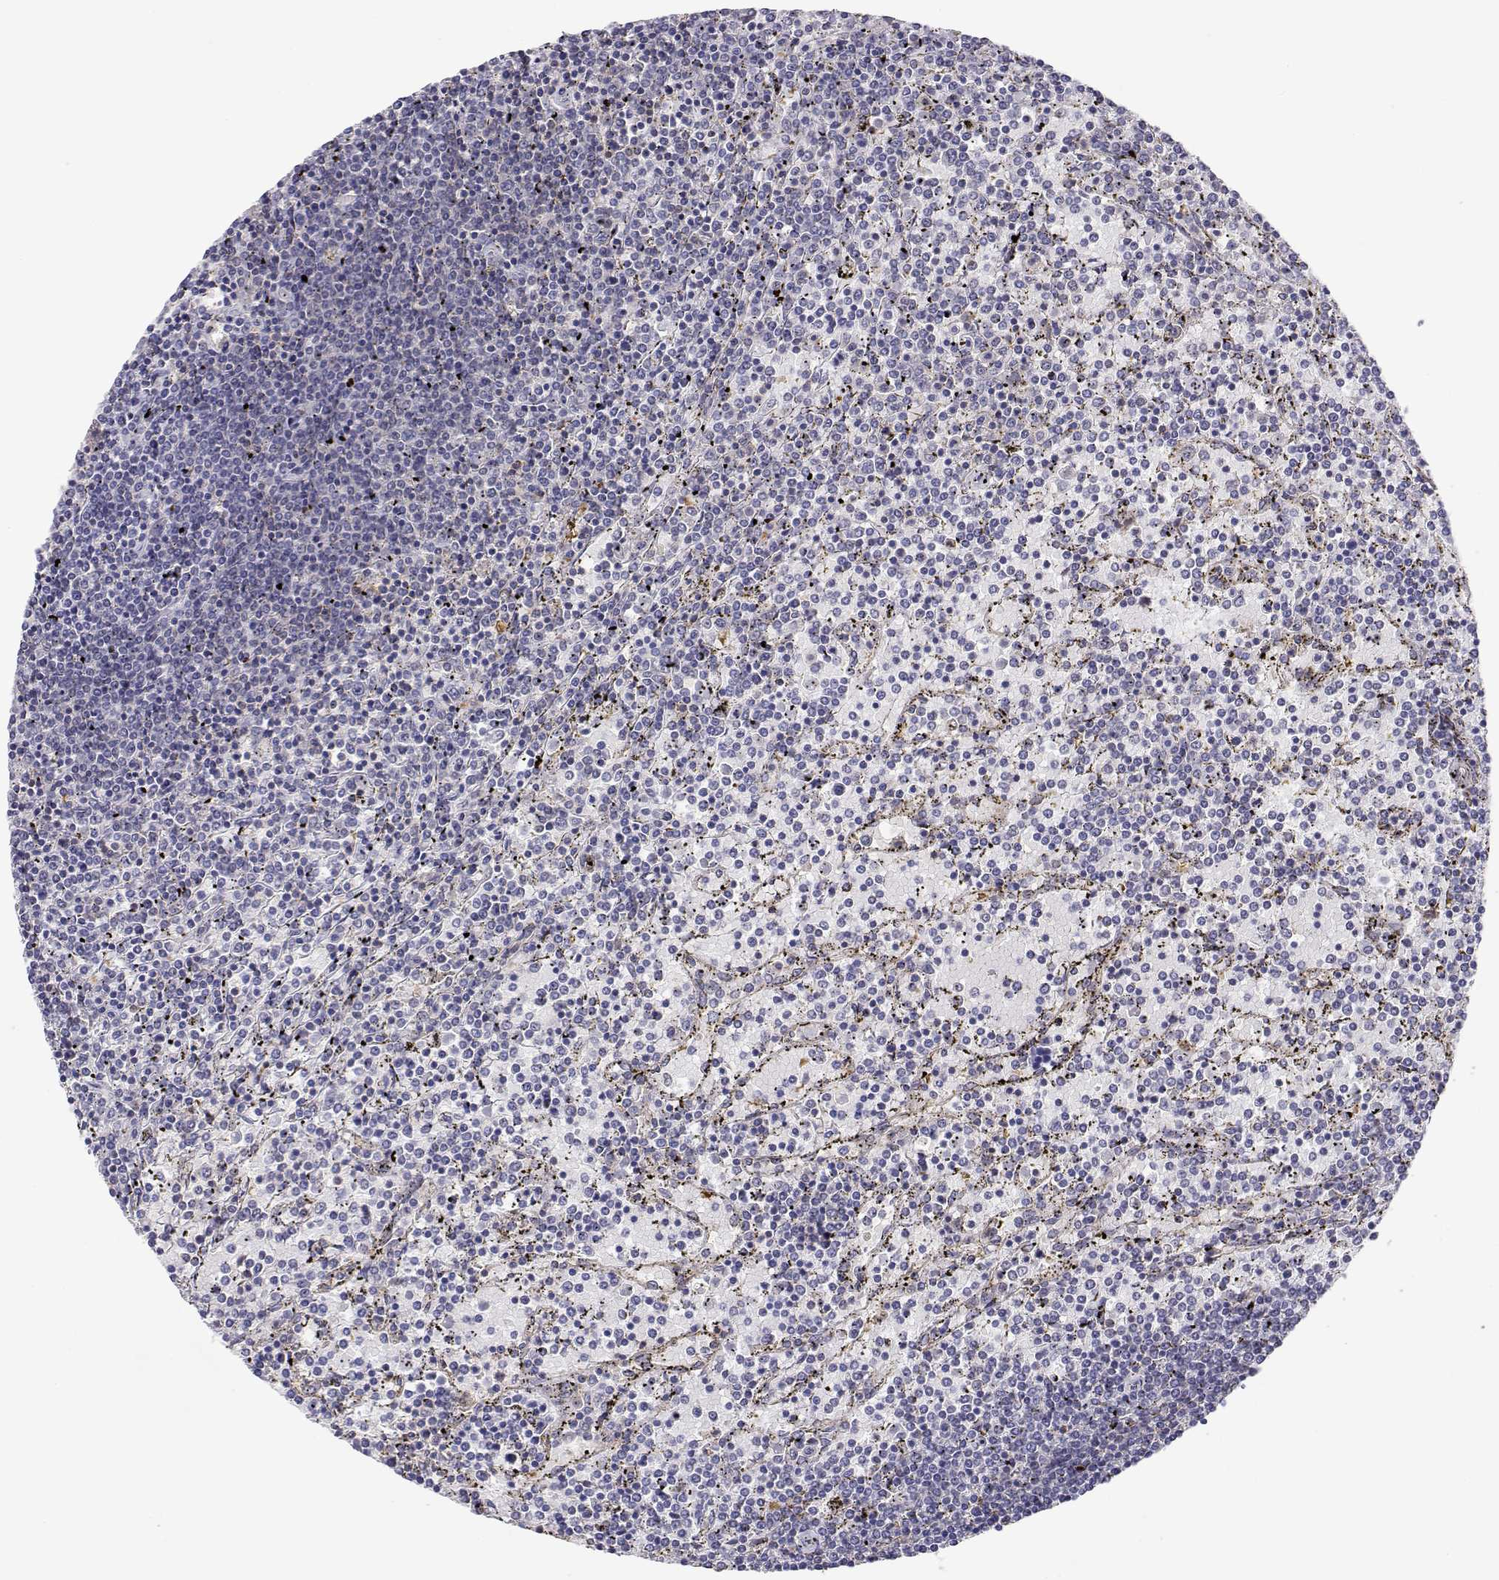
{"staining": {"intensity": "negative", "quantity": "none", "location": "none"}, "tissue": "lymphoma", "cell_type": "Tumor cells", "image_type": "cancer", "snomed": [{"axis": "morphology", "description": "Malignant lymphoma, non-Hodgkin's type, Low grade"}, {"axis": "topography", "description": "Spleen"}], "caption": "Immunohistochemistry photomicrograph of low-grade malignant lymphoma, non-Hodgkin's type stained for a protein (brown), which demonstrates no staining in tumor cells. (DAB immunohistochemistry, high magnification).", "gene": "ADA", "patient": {"sex": "female", "age": 77}}